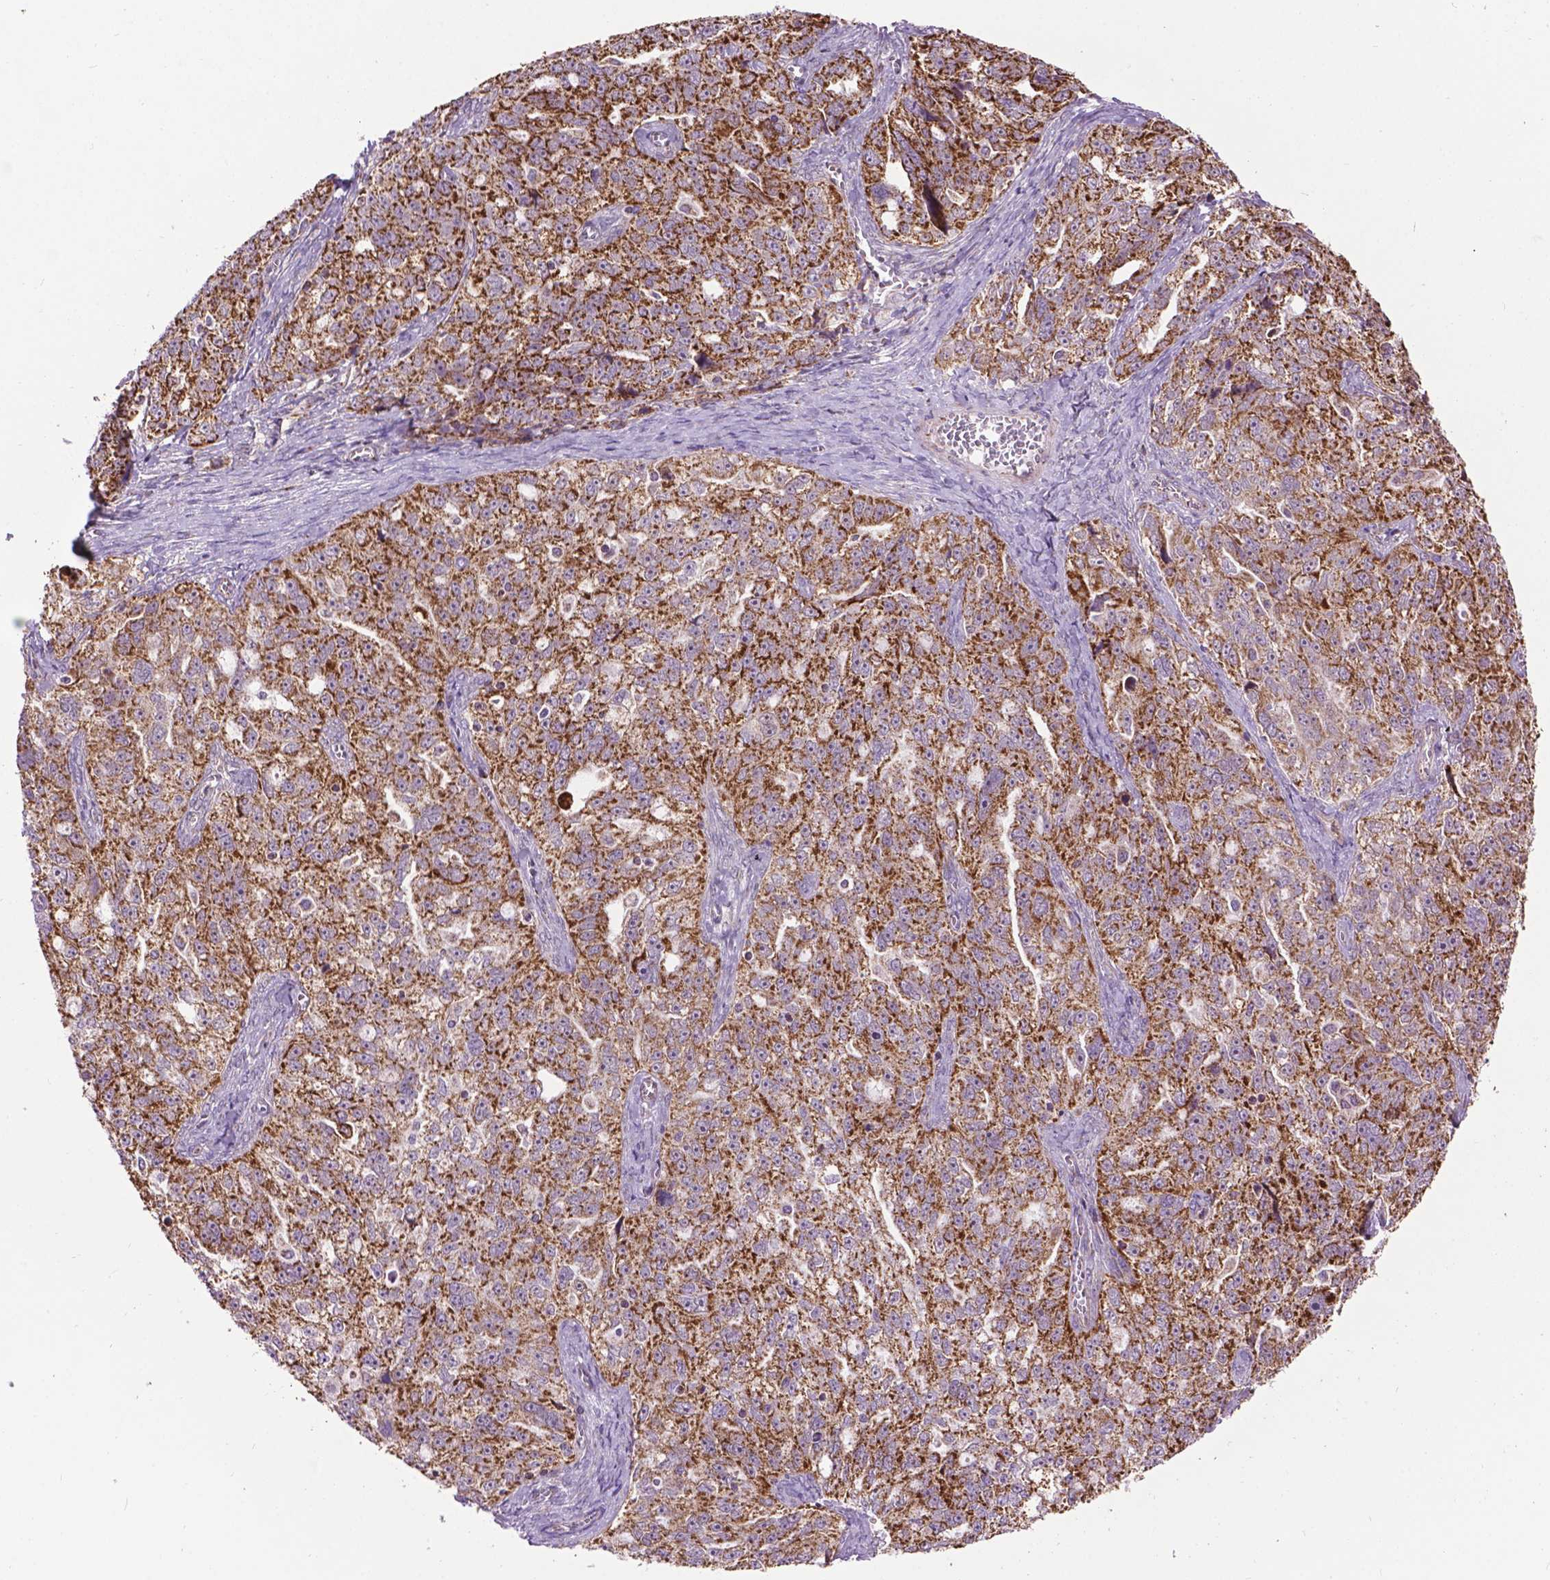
{"staining": {"intensity": "strong", "quantity": ">75%", "location": "cytoplasmic/membranous"}, "tissue": "ovarian cancer", "cell_type": "Tumor cells", "image_type": "cancer", "snomed": [{"axis": "morphology", "description": "Cystadenocarcinoma, serous, NOS"}, {"axis": "topography", "description": "Ovary"}], "caption": "Human ovarian cancer (serous cystadenocarcinoma) stained with a brown dye reveals strong cytoplasmic/membranous positive staining in approximately >75% of tumor cells.", "gene": "PYCR3", "patient": {"sex": "female", "age": 51}}